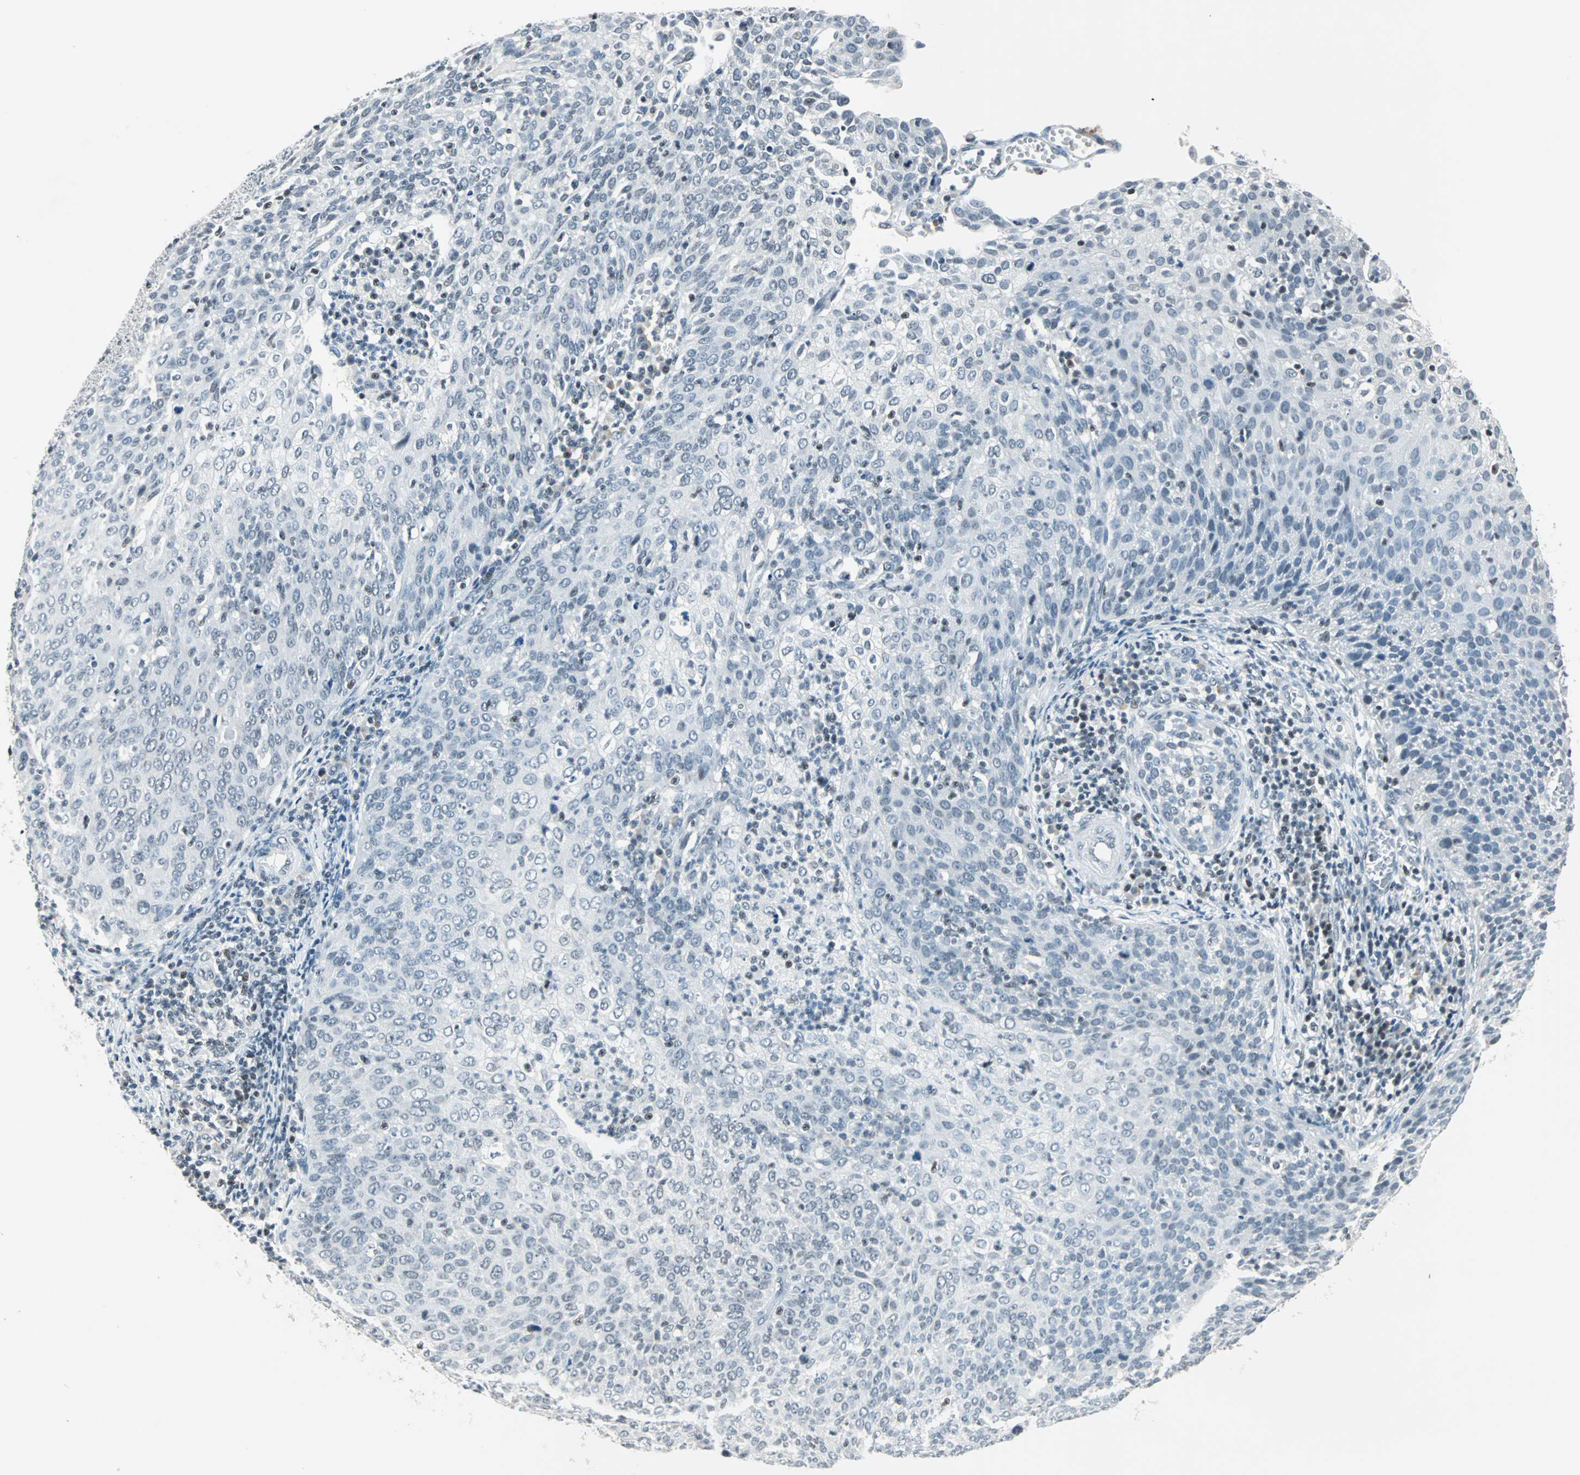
{"staining": {"intensity": "negative", "quantity": "none", "location": "none"}, "tissue": "cervical cancer", "cell_type": "Tumor cells", "image_type": "cancer", "snomed": [{"axis": "morphology", "description": "Squamous cell carcinoma, NOS"}, {"axis": "topography", "description": "Cervix"}], "caption": "Immunohistochemistry of human cervical cancer exhibits no expression in tumor cells.", "gene": "SIN3A", "patient": {"sex": "female", "age": 38}}